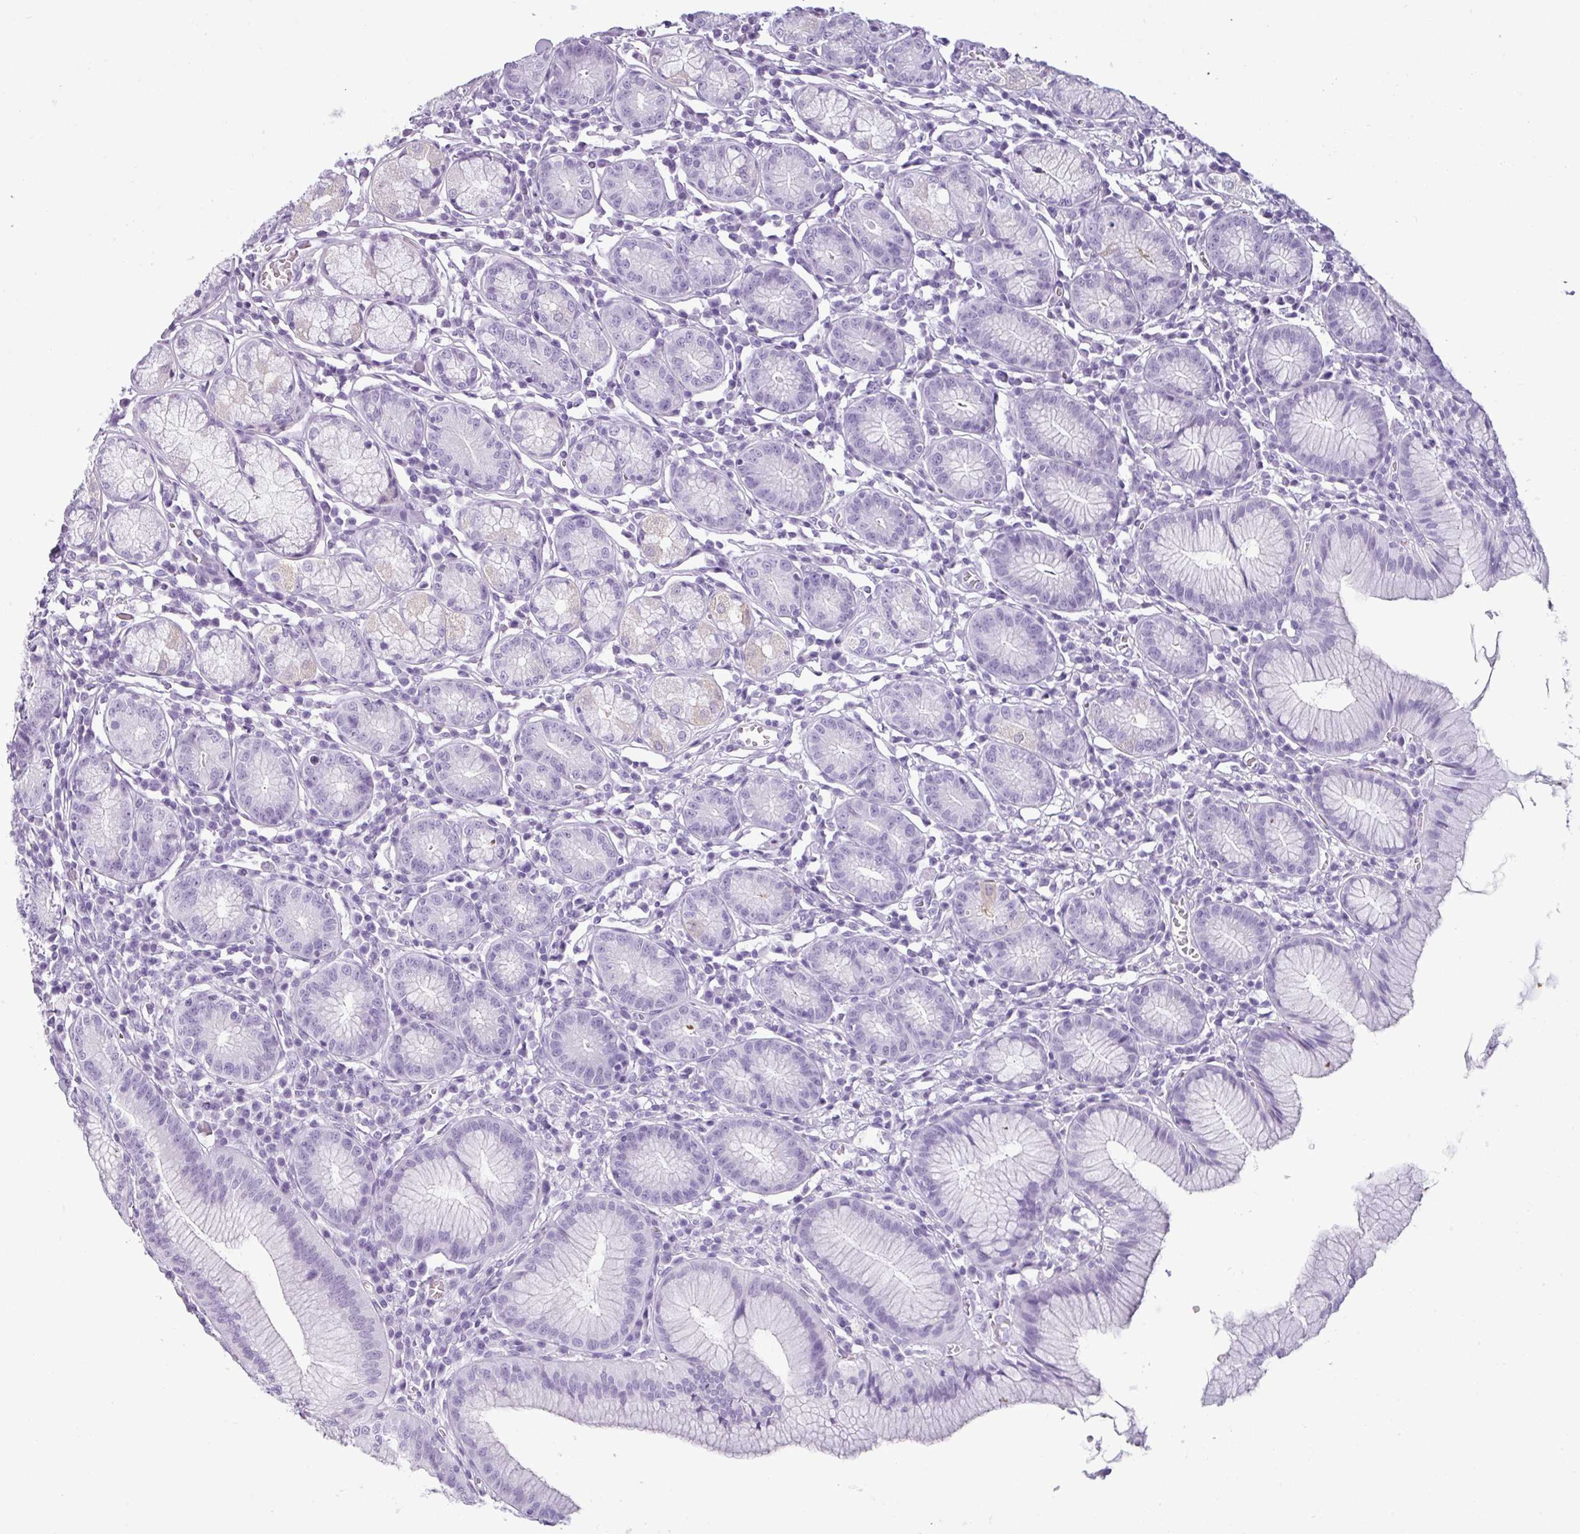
{"staining": {"intensity": "weak", "quantity": "25%-75%", "location": "cytoplasmic/membranous"}, "tissue": "stomach", "cell_type": "Glandular cells", "image_type": "normal", "snomed": [{"axis": "morphology", "description": "Normal tissue, NOS"}, {"axis": "topography", "description": "Stomach"}], "caption": "Approximately 25%-75% of glandular cells in benign human stomach demonstrate weak cytoplasmic/membranous protein positivity as visualized by brown immunohistochemical staining.", "gene": "SCT", "patient": {"sex": "male", "age": 55}}